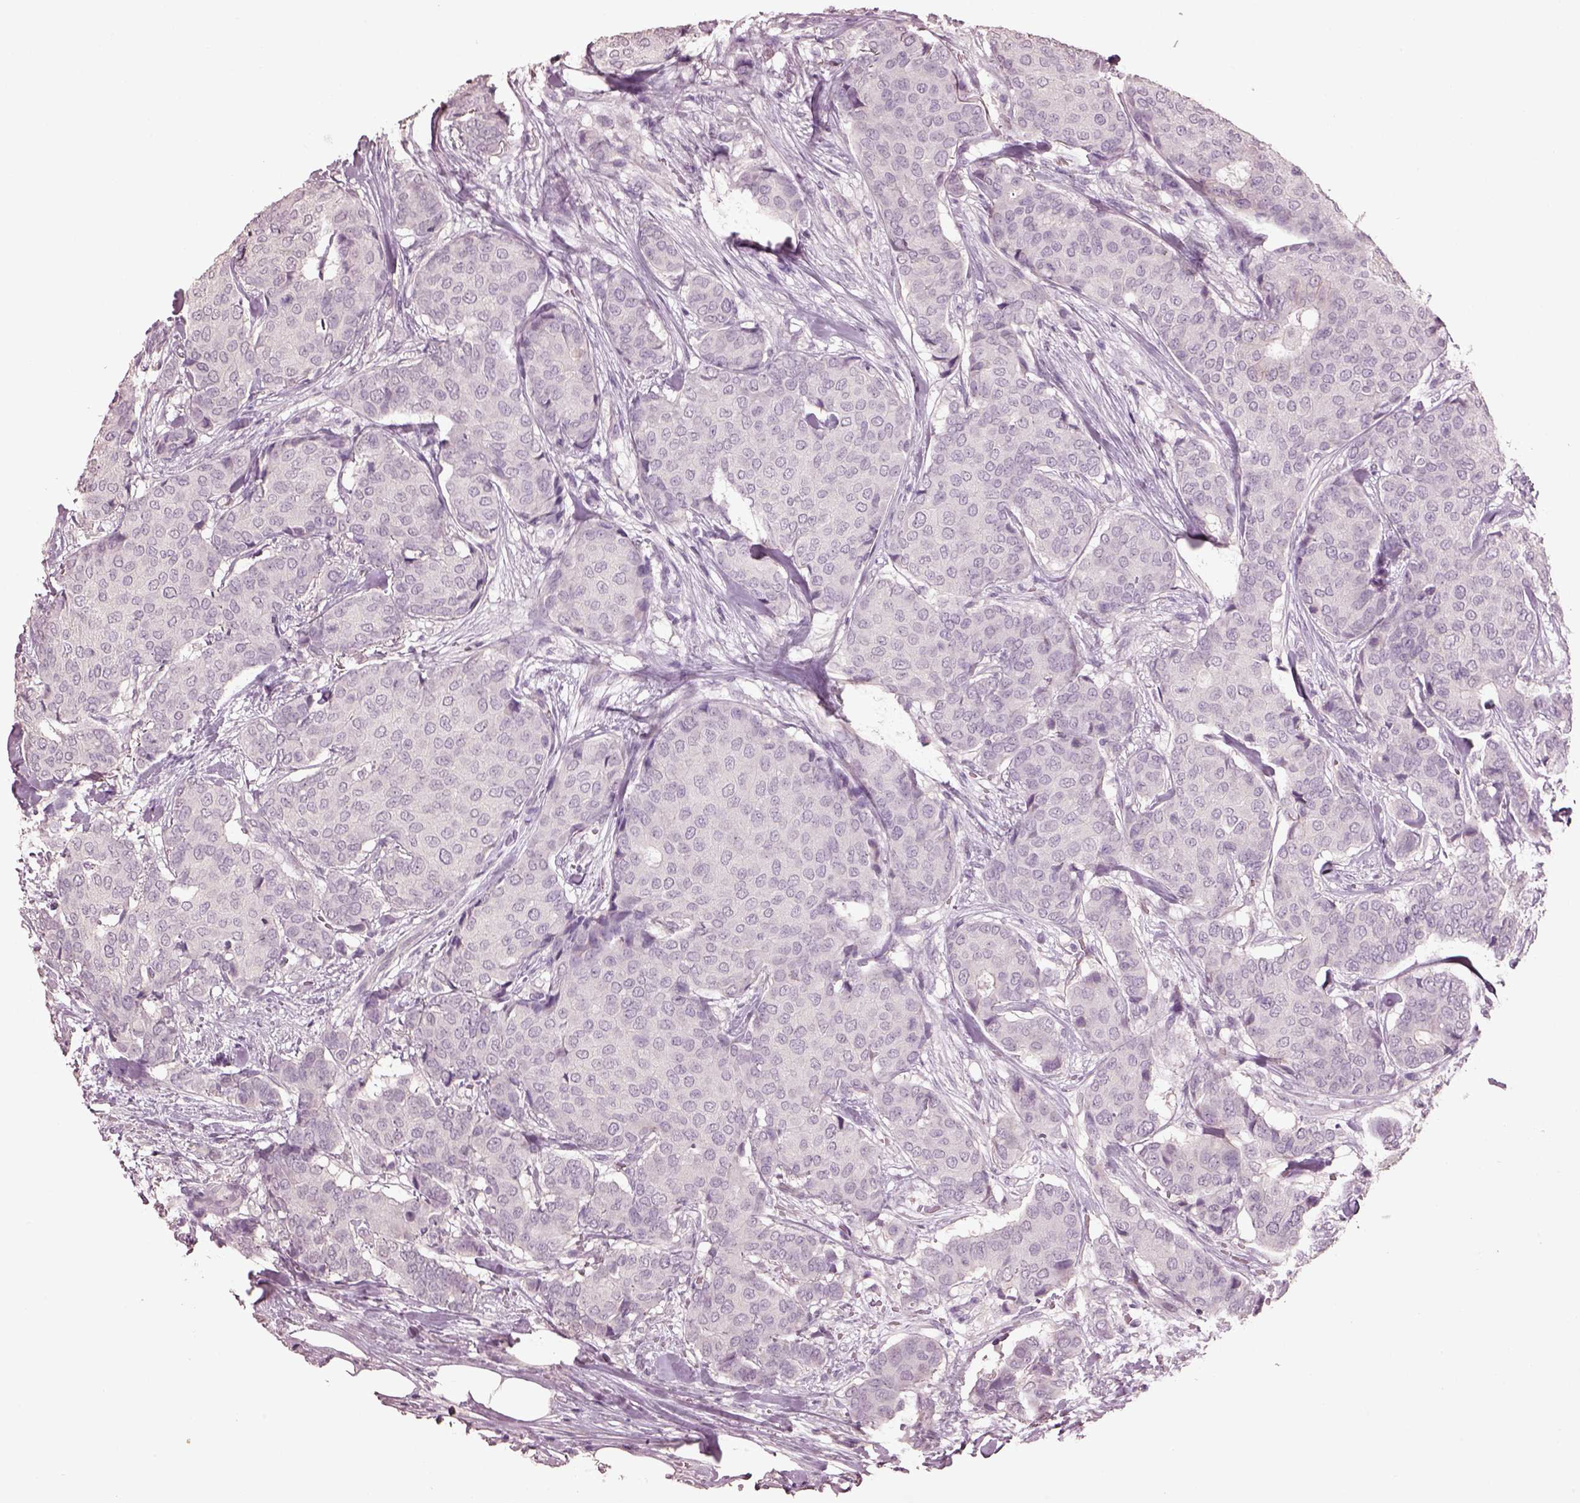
{"staining": {"intensity": "negative", "quantity": "none", "location": "none"}, "tissue": "breast cancer", "cell_type": "Tumor cells", "image_type": "cancer", "snomed": [{"axis": "morphology", "description": "Duct carcinoma"}, {"axis": "topography", "description": "Breast"}], "caption": "The micrograph reveals no staining of tumor cells in invasive ductal carcinoma (breast). (Stains: DAB IHC with hematoxylin counter stain, Microscopy: brightfield microscopy at high magnification).", "gene": "KCNIP3", "patient": {"sex": "female", "age": 75}}